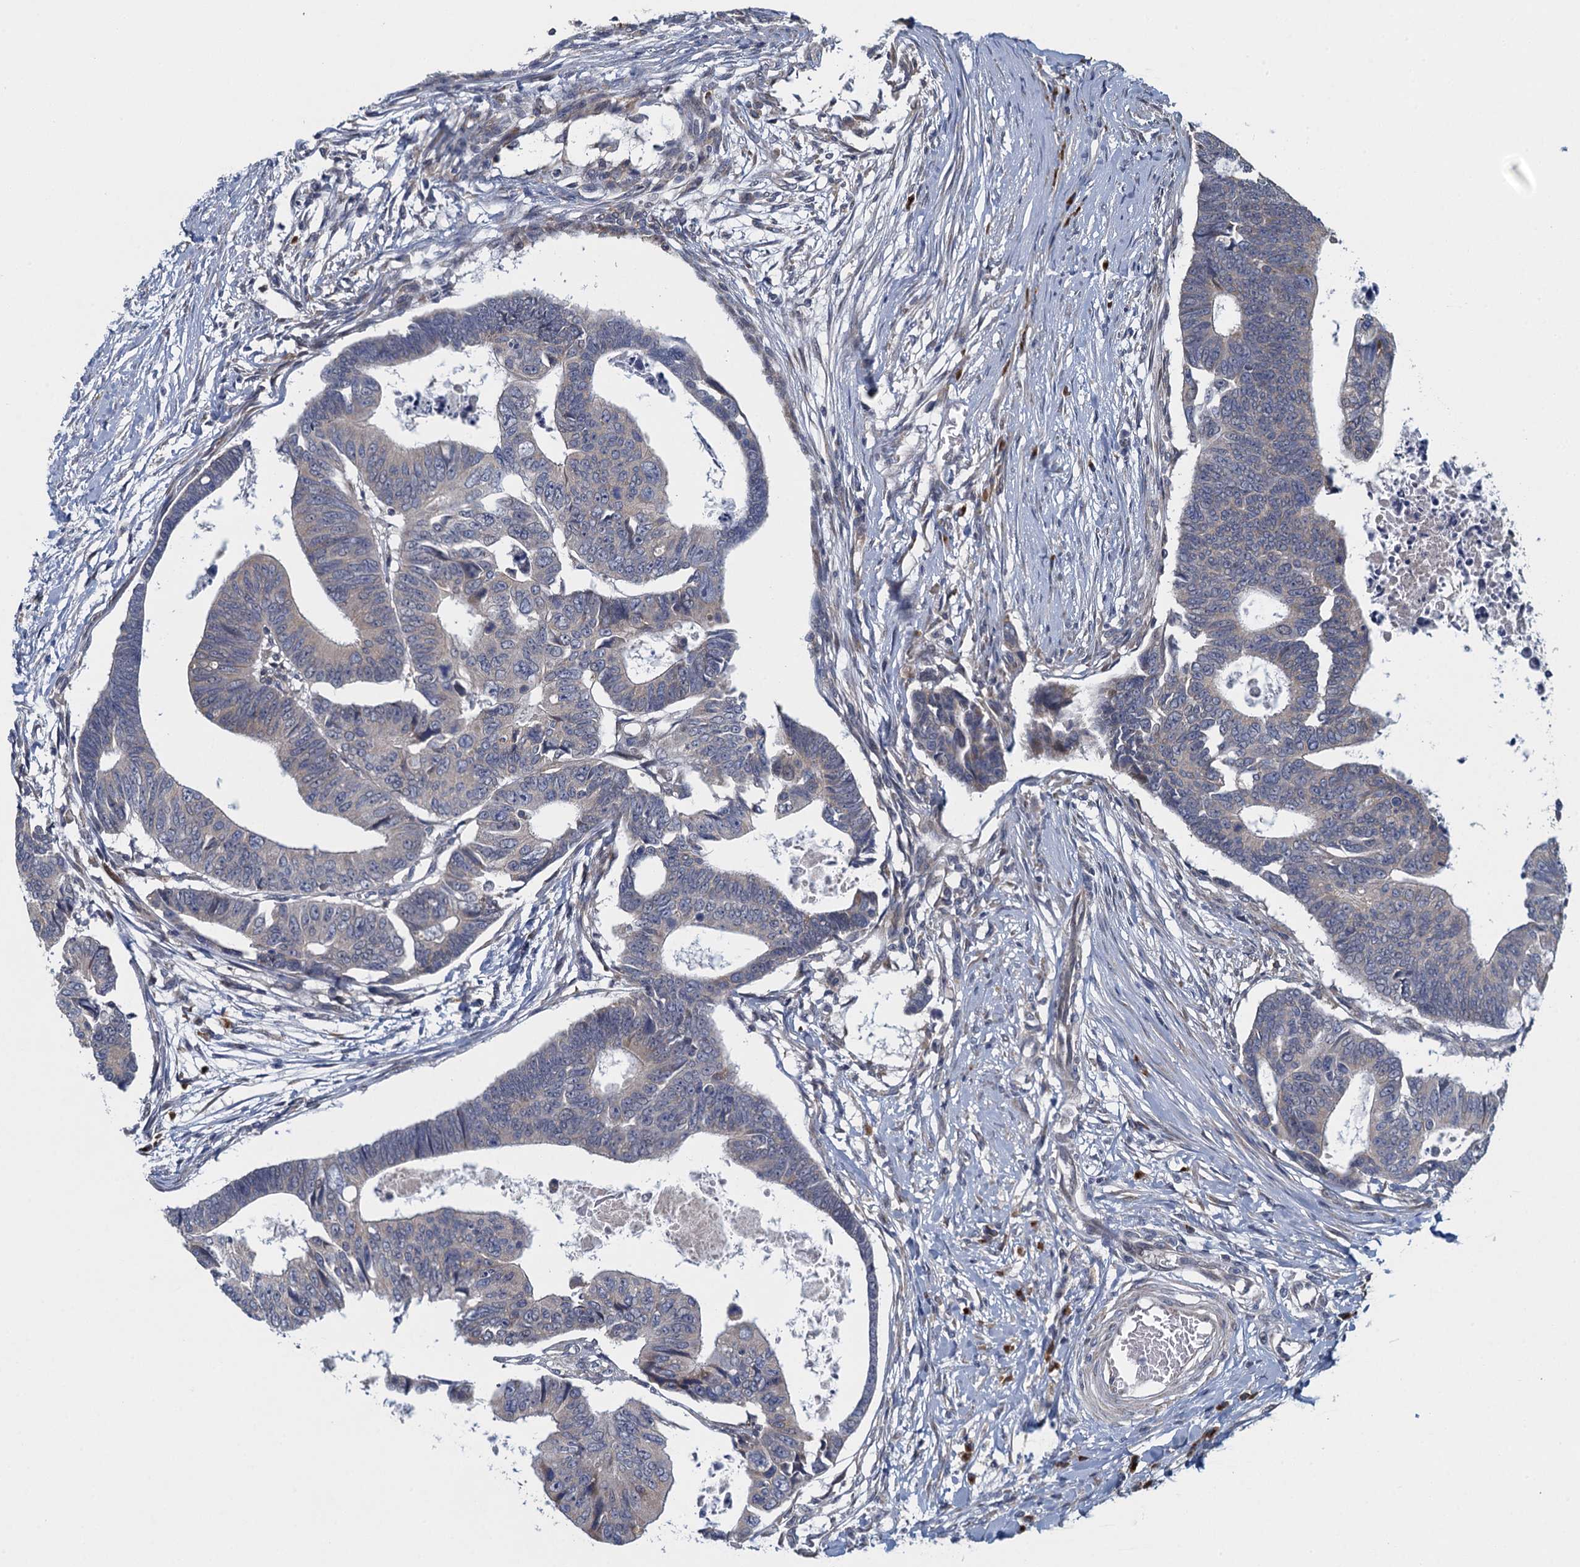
{"staining": {"intensity": "weak", "quantity": "<25%", "location": "cytoplasmic/membranous"}, "tissue": "colorectal cancer", "cell_type": "Tumor cells", "image_type": "cancer", "snomed": [{"axis": "morphology", "description": "Adenocarcinoma, NOS"}, {"axis": "topography", "description": "Rectum"}], "caption": "Colorectal cancer stained for a protein using immunohistochemistry (IHC) exhibits no staining tumor cells.", "gene": "ALG2", "patient": {"sex": "female", "age": 65}}